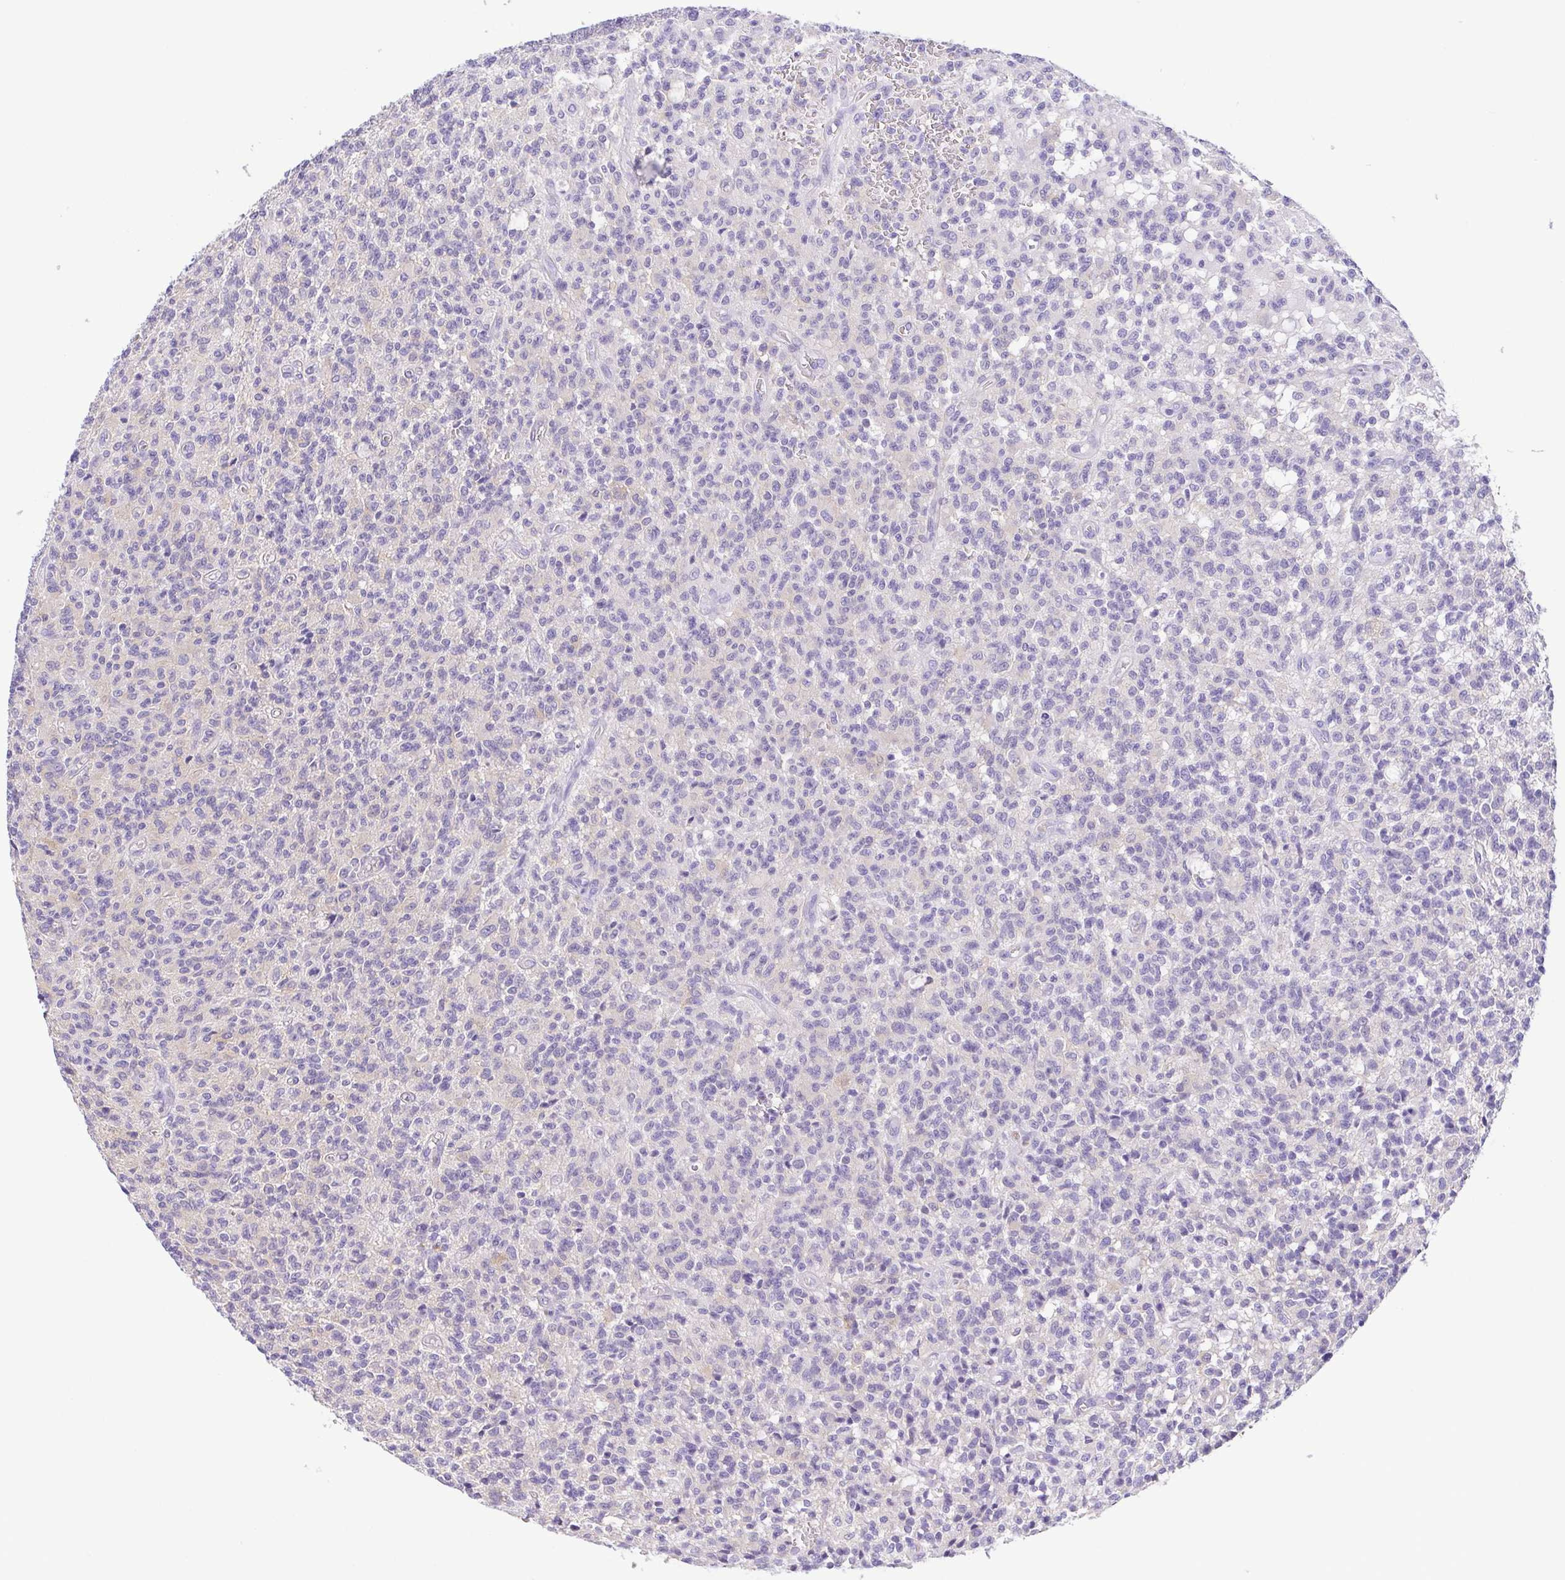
{"staining": {"intensity": "negative", "quantity": "none", "location": "none"}, "tissue": "glioma", "cell_type": "Tumor cells", "image_type": "cancer", "snomed": [{"axis": "morphology", "description": "Glioma, malignant, Low grade"}, {"axis": "topography", "description": "Brain"}], "caption": "DAB immunohistochemical staining of malignant glioma (low-grade) demonstrates no significant staining in tumor cells. (DAB (3,3'-diaminobenzidine) immunohistochemistry (IHC) with hematoxylin counter stain).", "gene": "EPB42", "patient": {"sex": "male", "age": 64}}